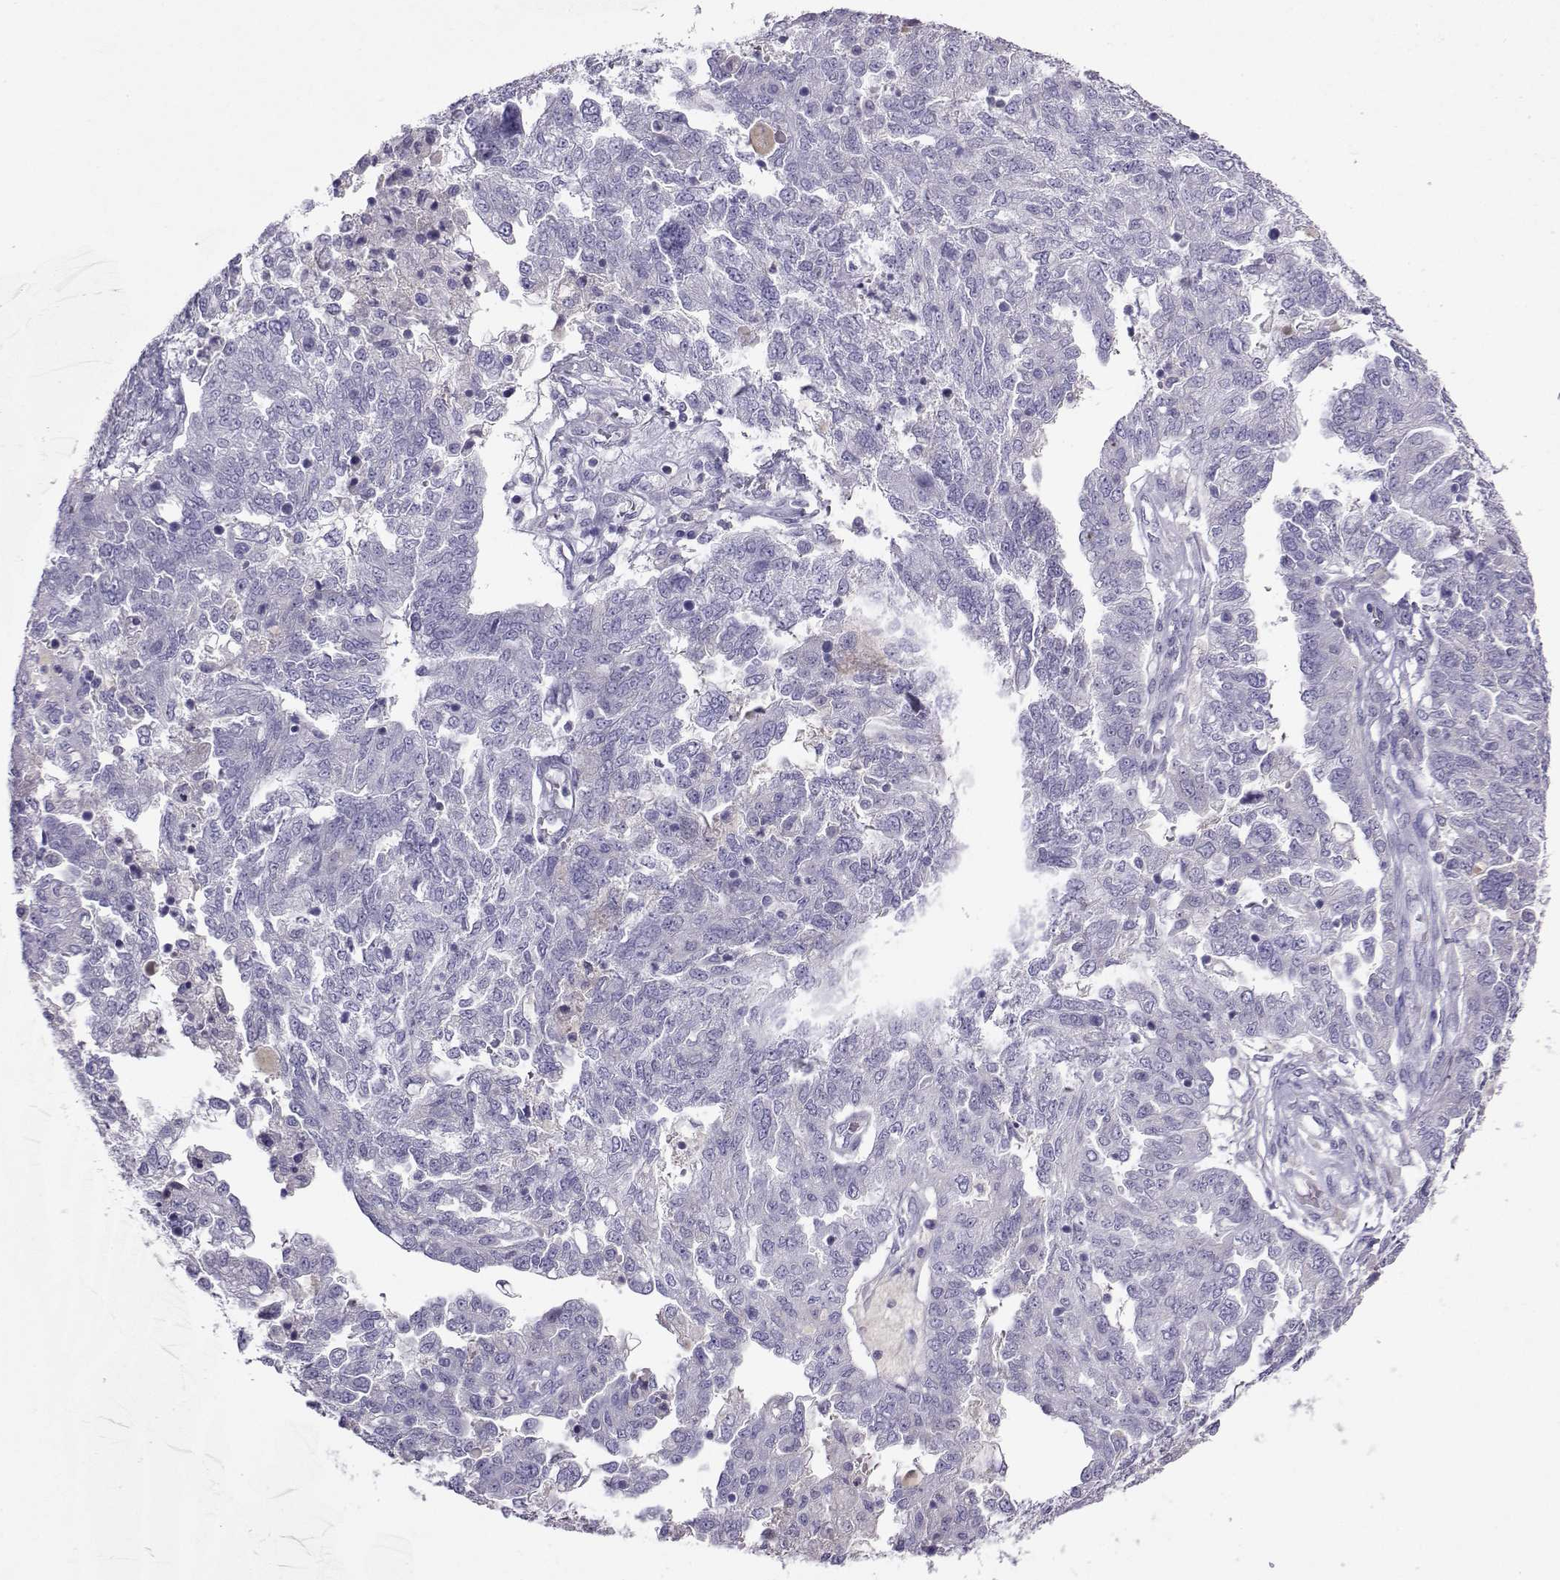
{"staining": {"intensity": "negative", "quantity": "none", "location": "none"}, "tissue": "ovarian cancer", "cell_type": "Tumor cells", "image_type": "cancer", "snomed": [{"axis": "morphology", "description": "Cystadenocarcinoma, serous, NOS"}, {"axis": "topography", "description": "Ovary"}], "caption": "DAB (3,3'-diaminobenzidine) immunohistochemical staining of serous cystadenocarcinoma (ovarian) exhibits no significant positivity in tumor cells. (DAB immunohistochemistry visualized using brightfield microscopy, high magnification).", "gene": "GRIK4", "patient": {"sex": "female", "age": 67}}